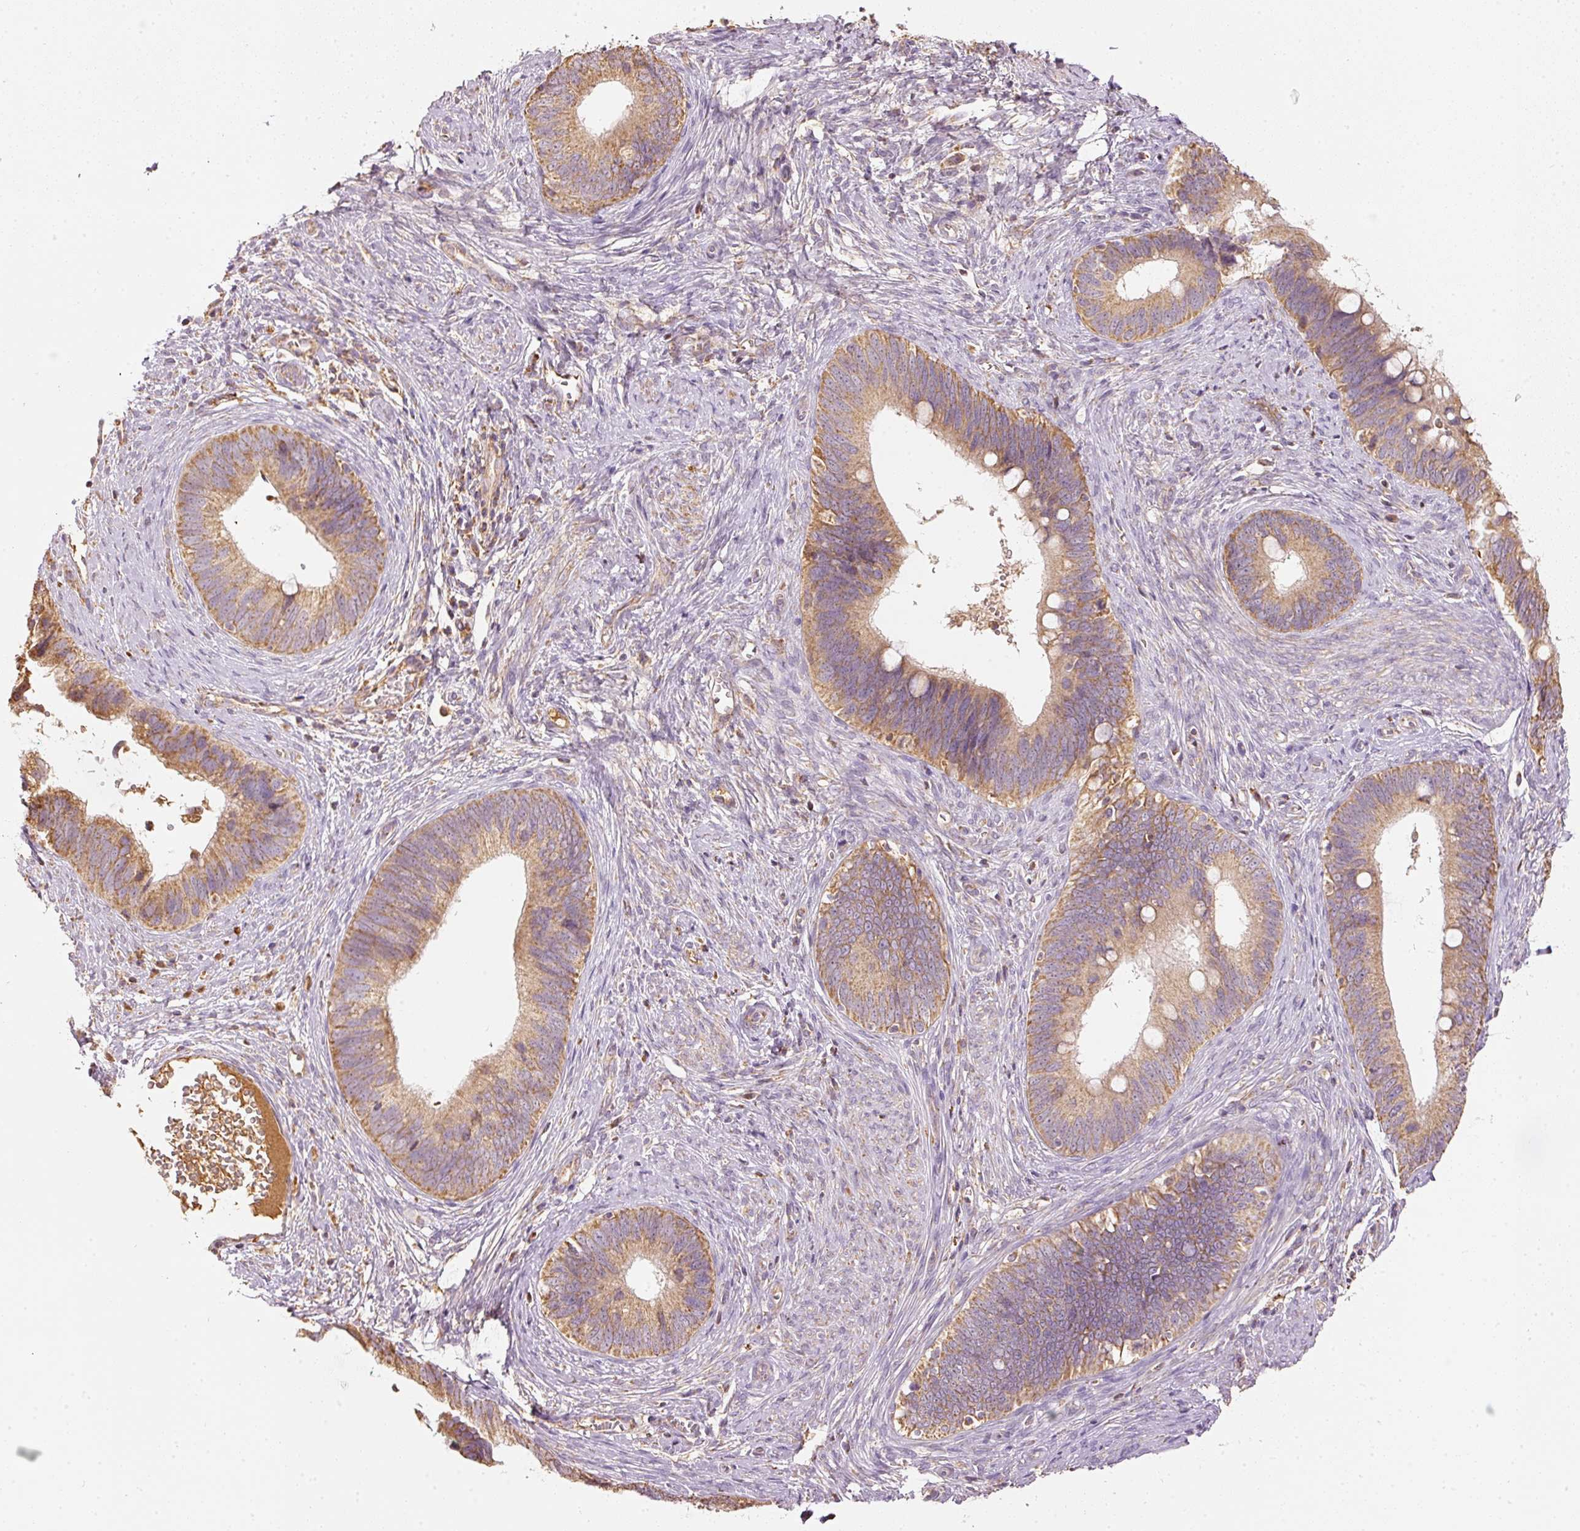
{"staining": {"intensity": "moderate", "quantity": ">75%", "location": "cytoplasmic/membranous"}, "tissue": "cervical cancer", "cell_type": "Tumor cells", "image_type": "cancer", "snomed": [{"axis": "morphology", "description": "Adenocarcinoma, NOS"}, {"axis": "topography", "description": "Cervix"}], "caption": "Immunohistochemistry photomicrograph of human cervical cancer (adenocarcinoma) stained for a protein (brown), which reveals medium levels of moderate cytoplasmic/membranous expression in approximately >75% of tumor cells.", "gene": "PSENEN", "patient": {"sex": "female", "age": 42}}